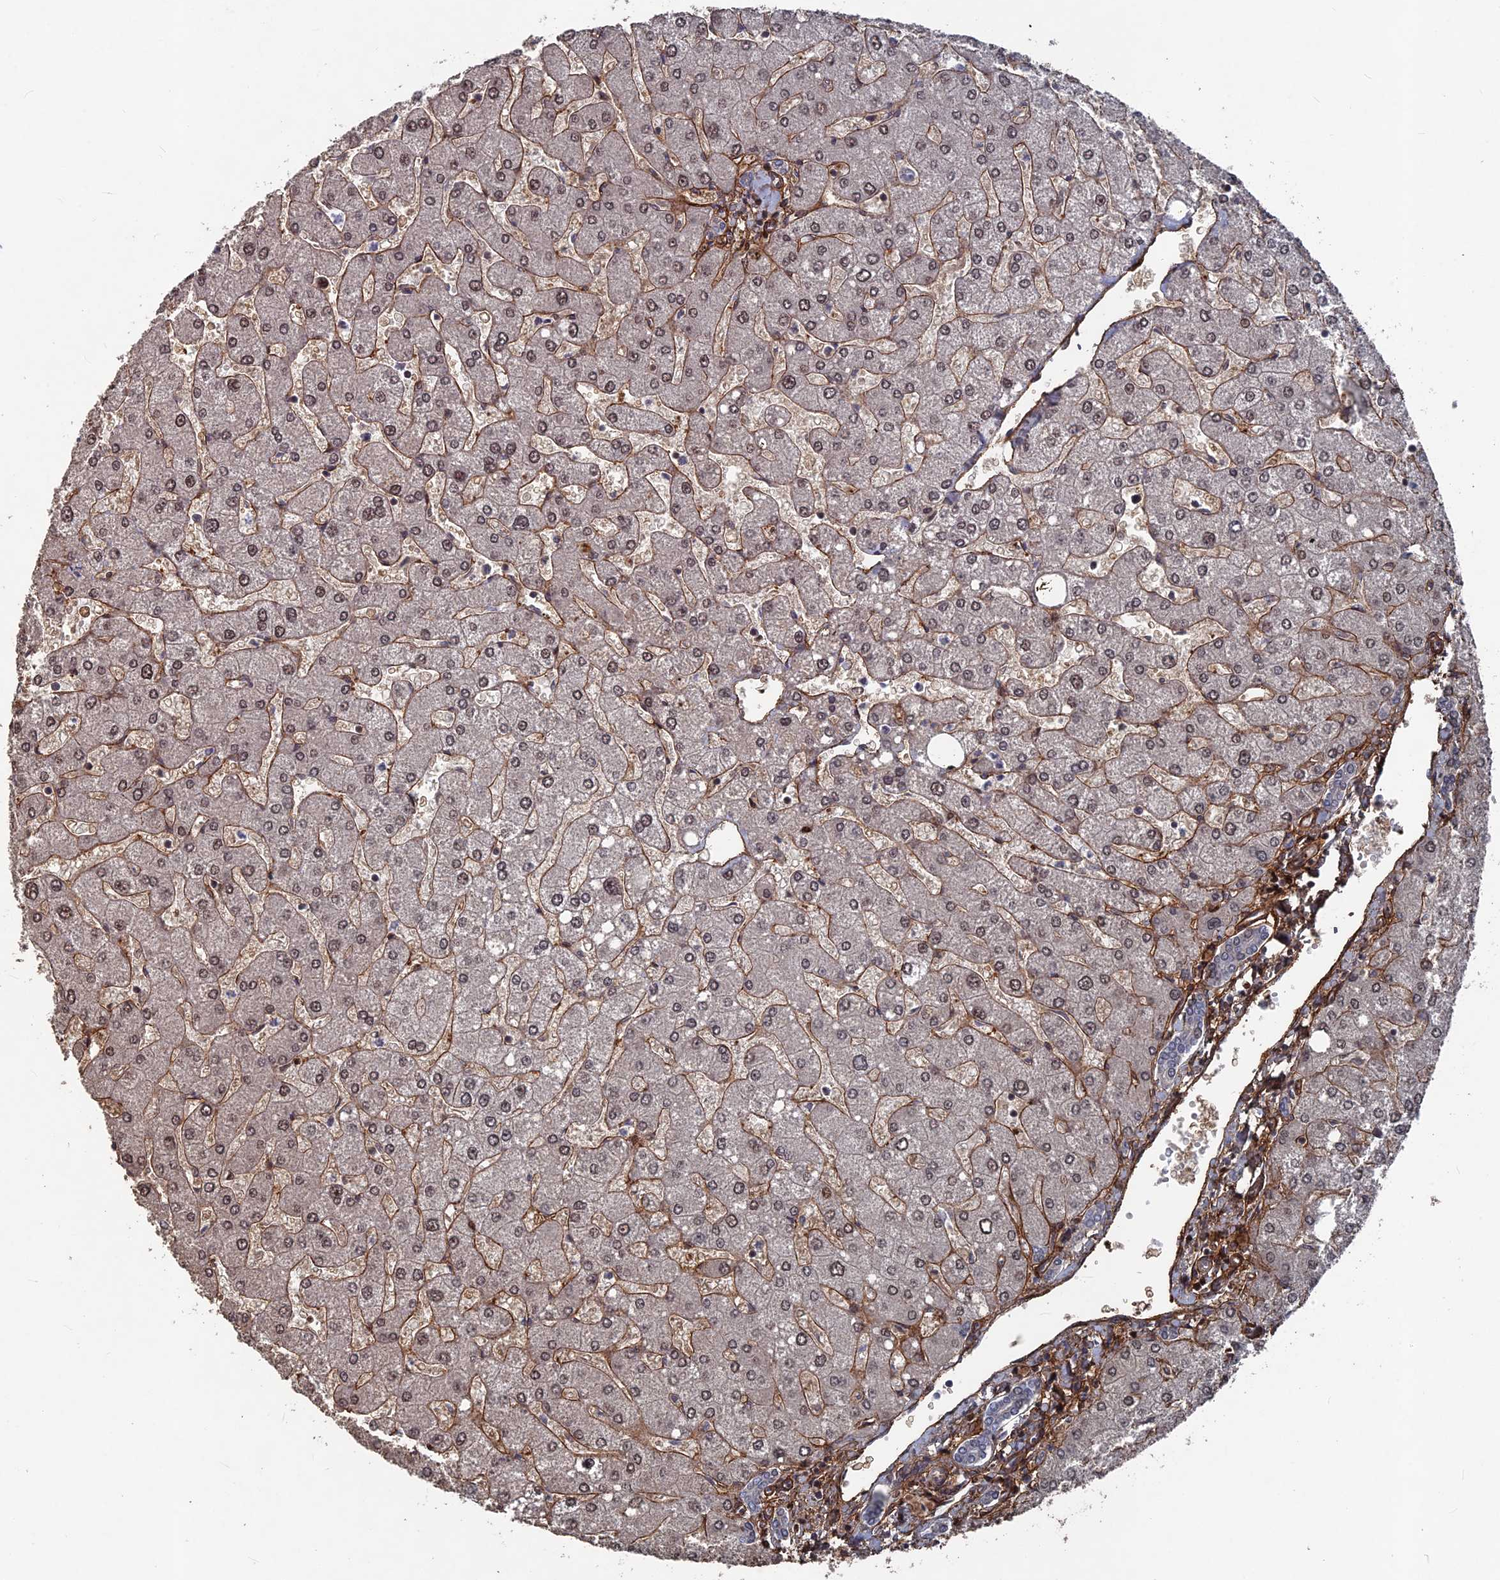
{"staining": {"intensity": "negative", "quantity": "none", "location": "none"}, "tissue": "liver", "cell_type": "Cholangiocytes", "image_type": "normal", "snomed": [{"axis": "morphology", "description": "Normal tissue, NOS"}, {"axis": "topography", "description": "Liver"}], "caption": "High power microscopy micrograph of an immunohistochemistry photomicrograph of normal liver, revealing no significant expression in cholangiocytes. The staining is performed using DAB brown chromogen with nuclei counter-stained in using hematoxylin.", "gene": "SH3D21", "patient": {"sex": "male", "age": 55}}